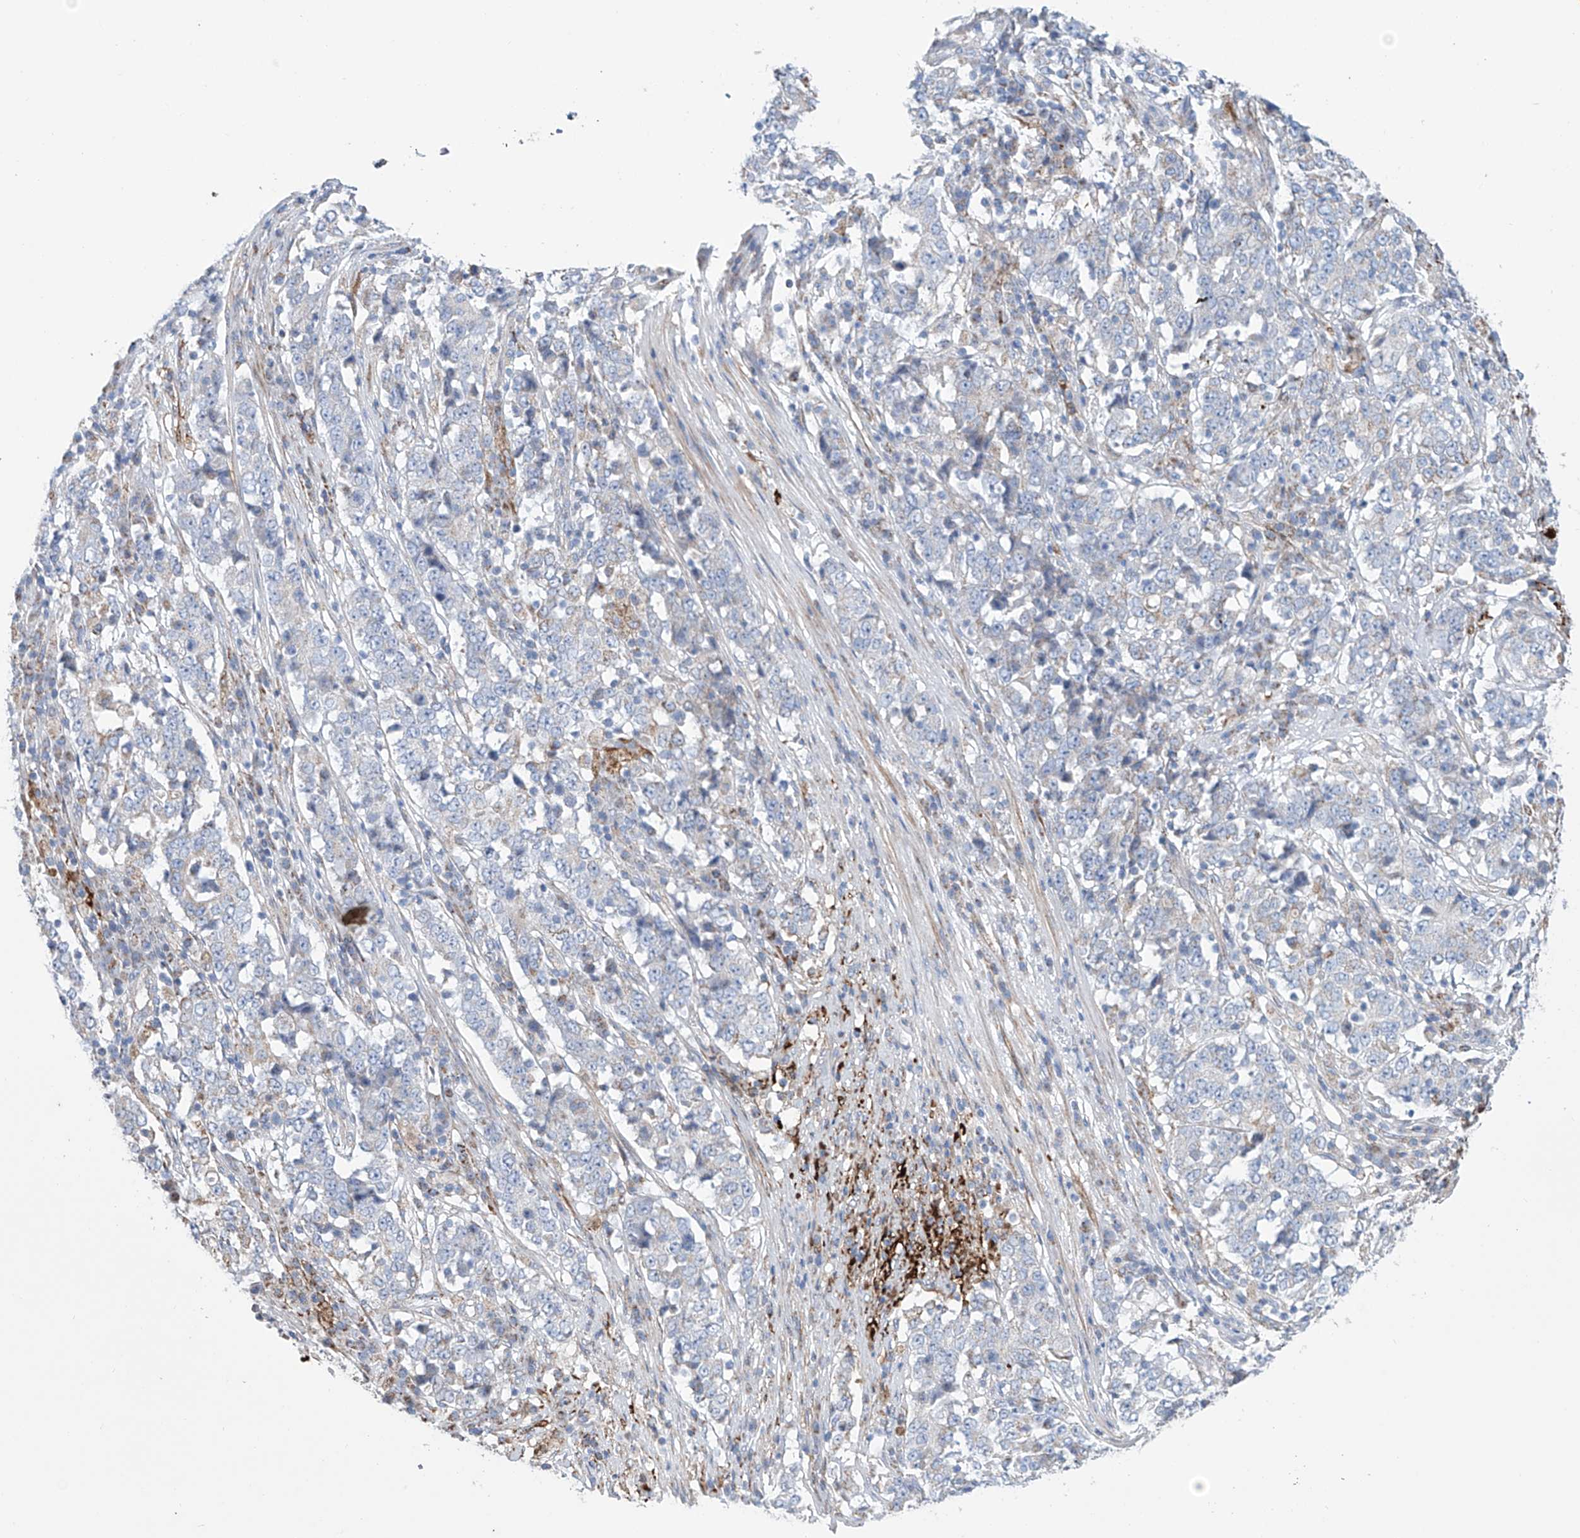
{"staining": {"intensity": "negative", "quantity": "none", "location": "none"}, "tissue": "stomach cancer", "cell_type": "Tumor cells", "image_type": "cancer", "snomed": [{"axis": "morphology", "description": "Adenocarcinoma, NOS"}, {"axis": "topography", "description": "Stomach"}], "caption": "DAB immunohistochemical staining of adenocarcinoma (stomach) reveals no significant staining in tumor cells.", "gene": "ALDH6A1", "patient": {"sex": "male", "age": 59}}